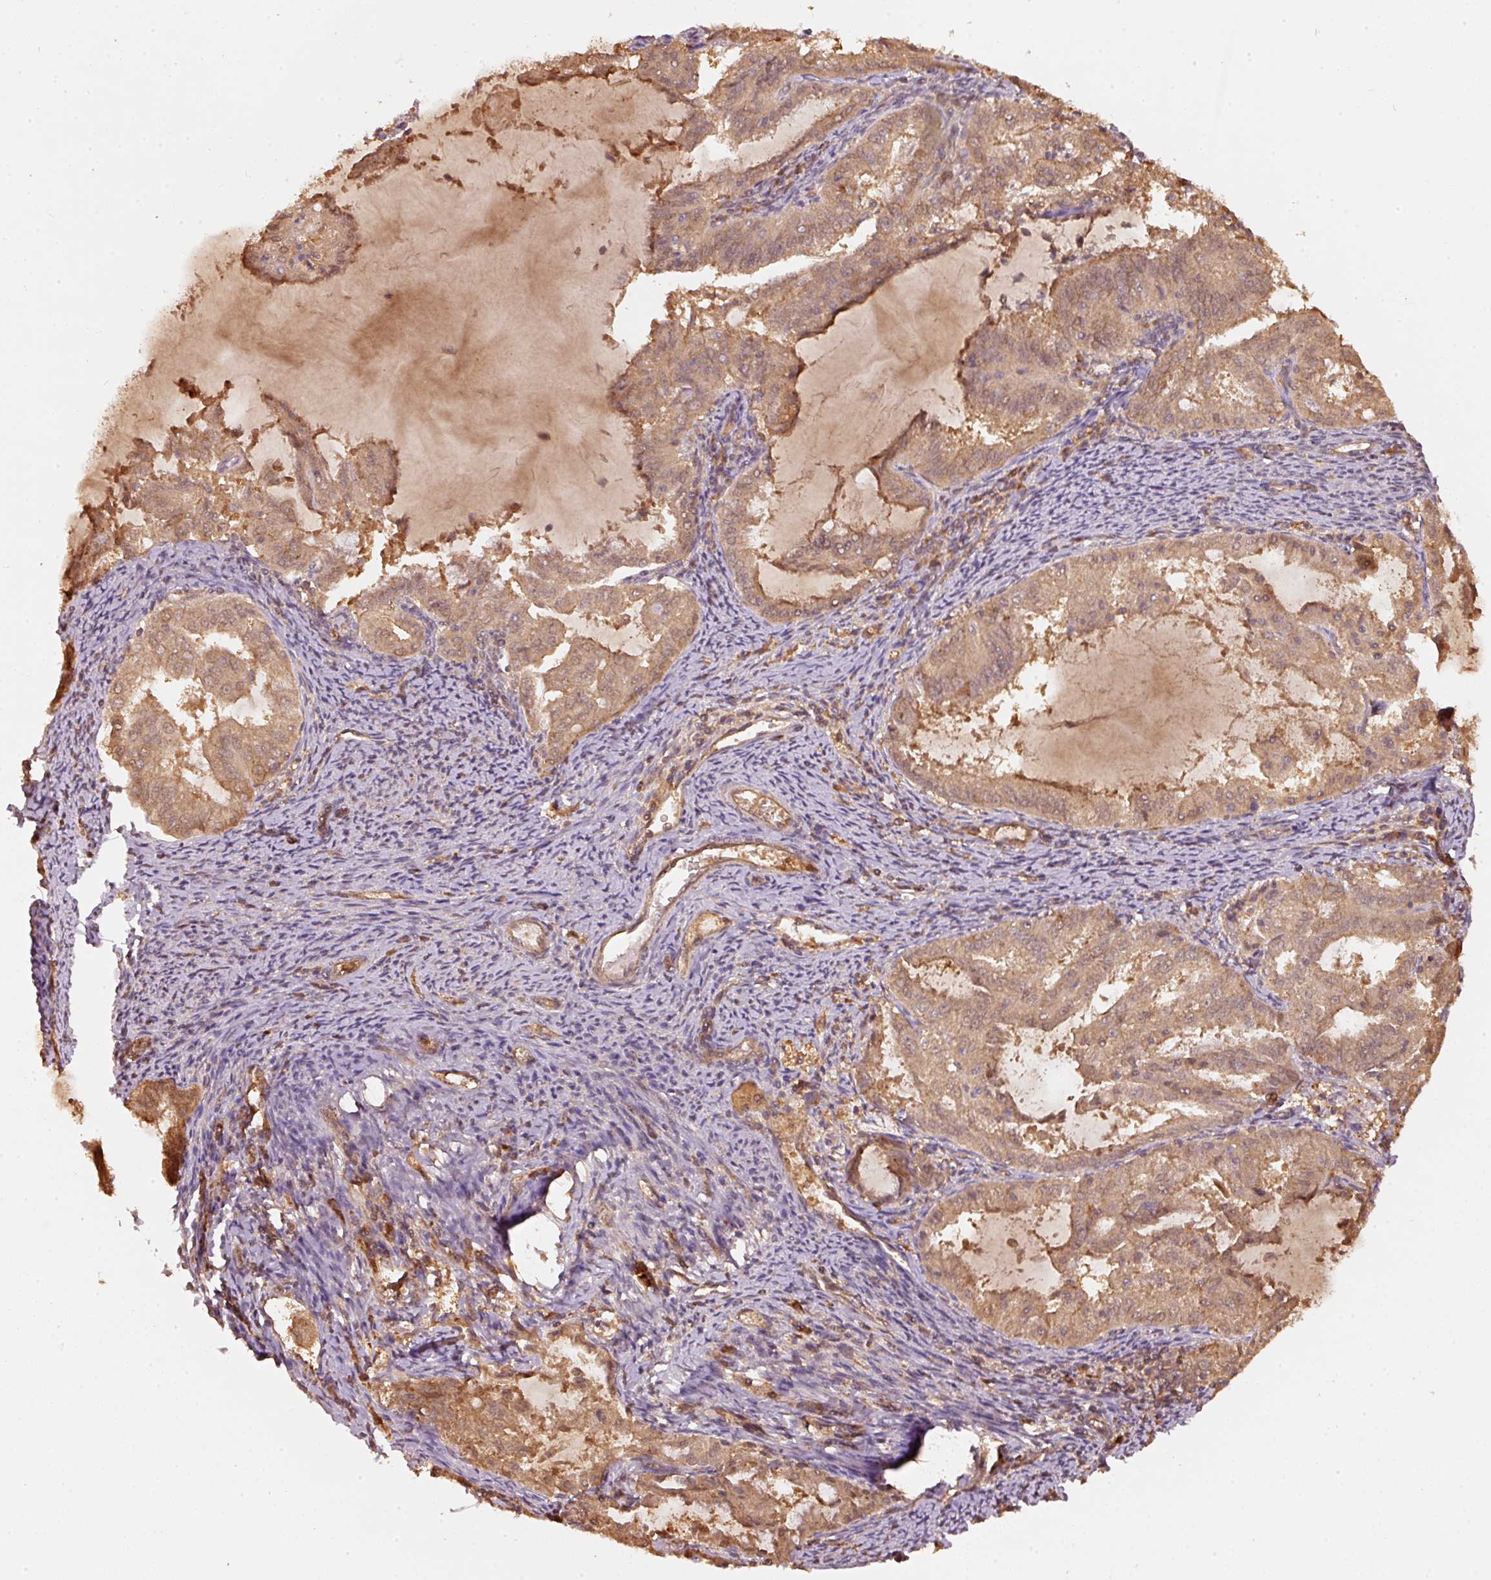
{"staining": {"intensity": "moderate", "quantity": ">75%", "location": "cytoplasmic/membranous"}, "tissue": "endometrial cancer", "cell_type": "Tumor cells", "image_type": "cancer", "snomed": [{"axis": "morphology", "description": "Adenocarcinoma, NOS"}, {"axis": "topography", "description": "Endometrium"}], "caption": "The image demonstrates staining of endometrial adenocarcinoma, revealing moderate cytoplasmic/membranous protein staining (brown color) within tumor cells.", "gene": "STAU1", "patient": {"sex": "female", "age": 70}}